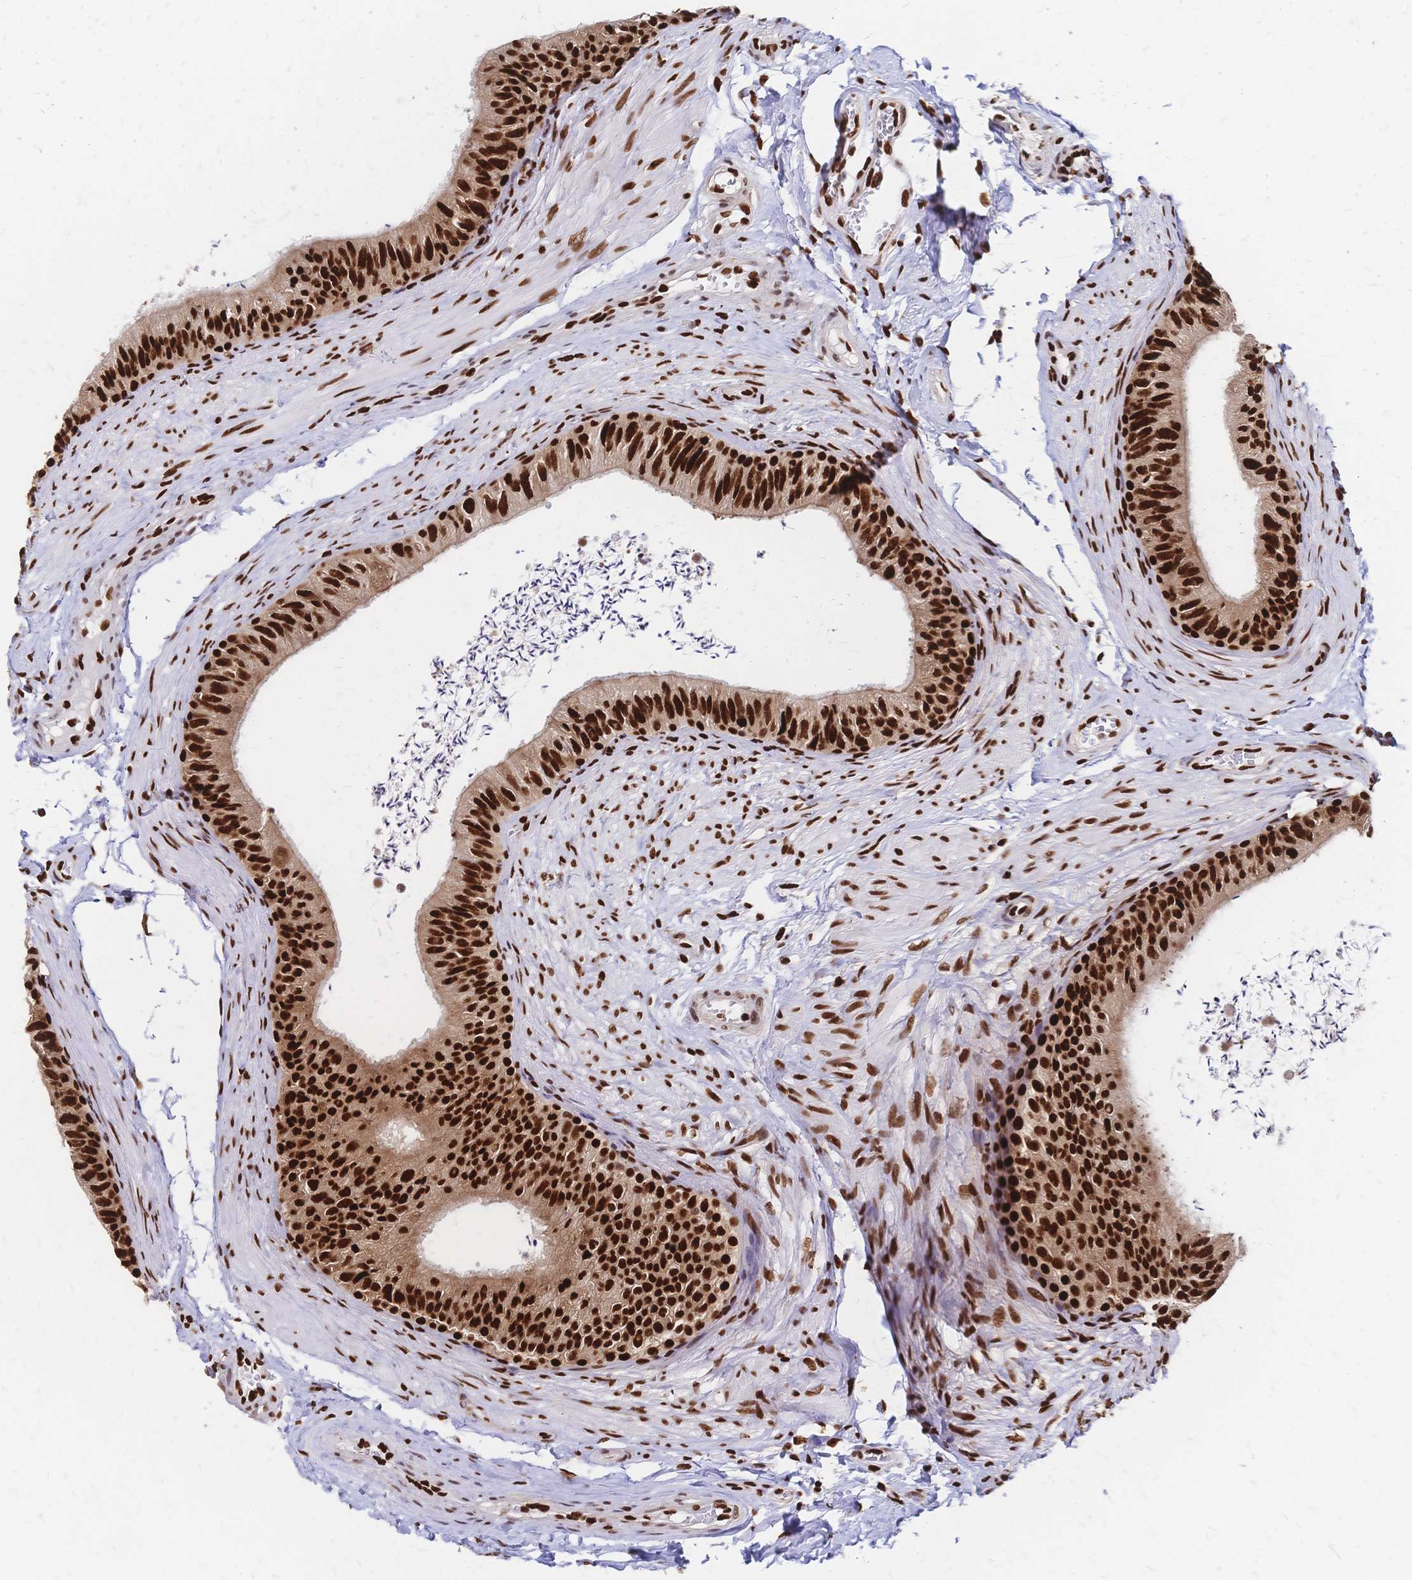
{"staining": {"intensity": "strong", "quantity": ">75%", "location": "nuclear"}, "tissue": "epididymis", "cell_type": "Glandular cells", "image_type": "normal", "snomed": [{"axis": "morphology", "description": "Normal tissue, NOS"}, {"axis": "topography", "description": "Epididymis, spermatic cord, NOS"}, {"axis": "topography", "description": "Epididymis"}, {"axis": "topography", "description": "Peripheral nerve tissue"}], "caption": "Epididymis stained with DAB (3,3'-diaminobenzidine) immunohistochemistry (IHC) demonstrates high levels of strong nuclear expression in approximately >75% of glandular cells.", "gene": "HDGF", "patient": {"sex": "male", "age": 29}}